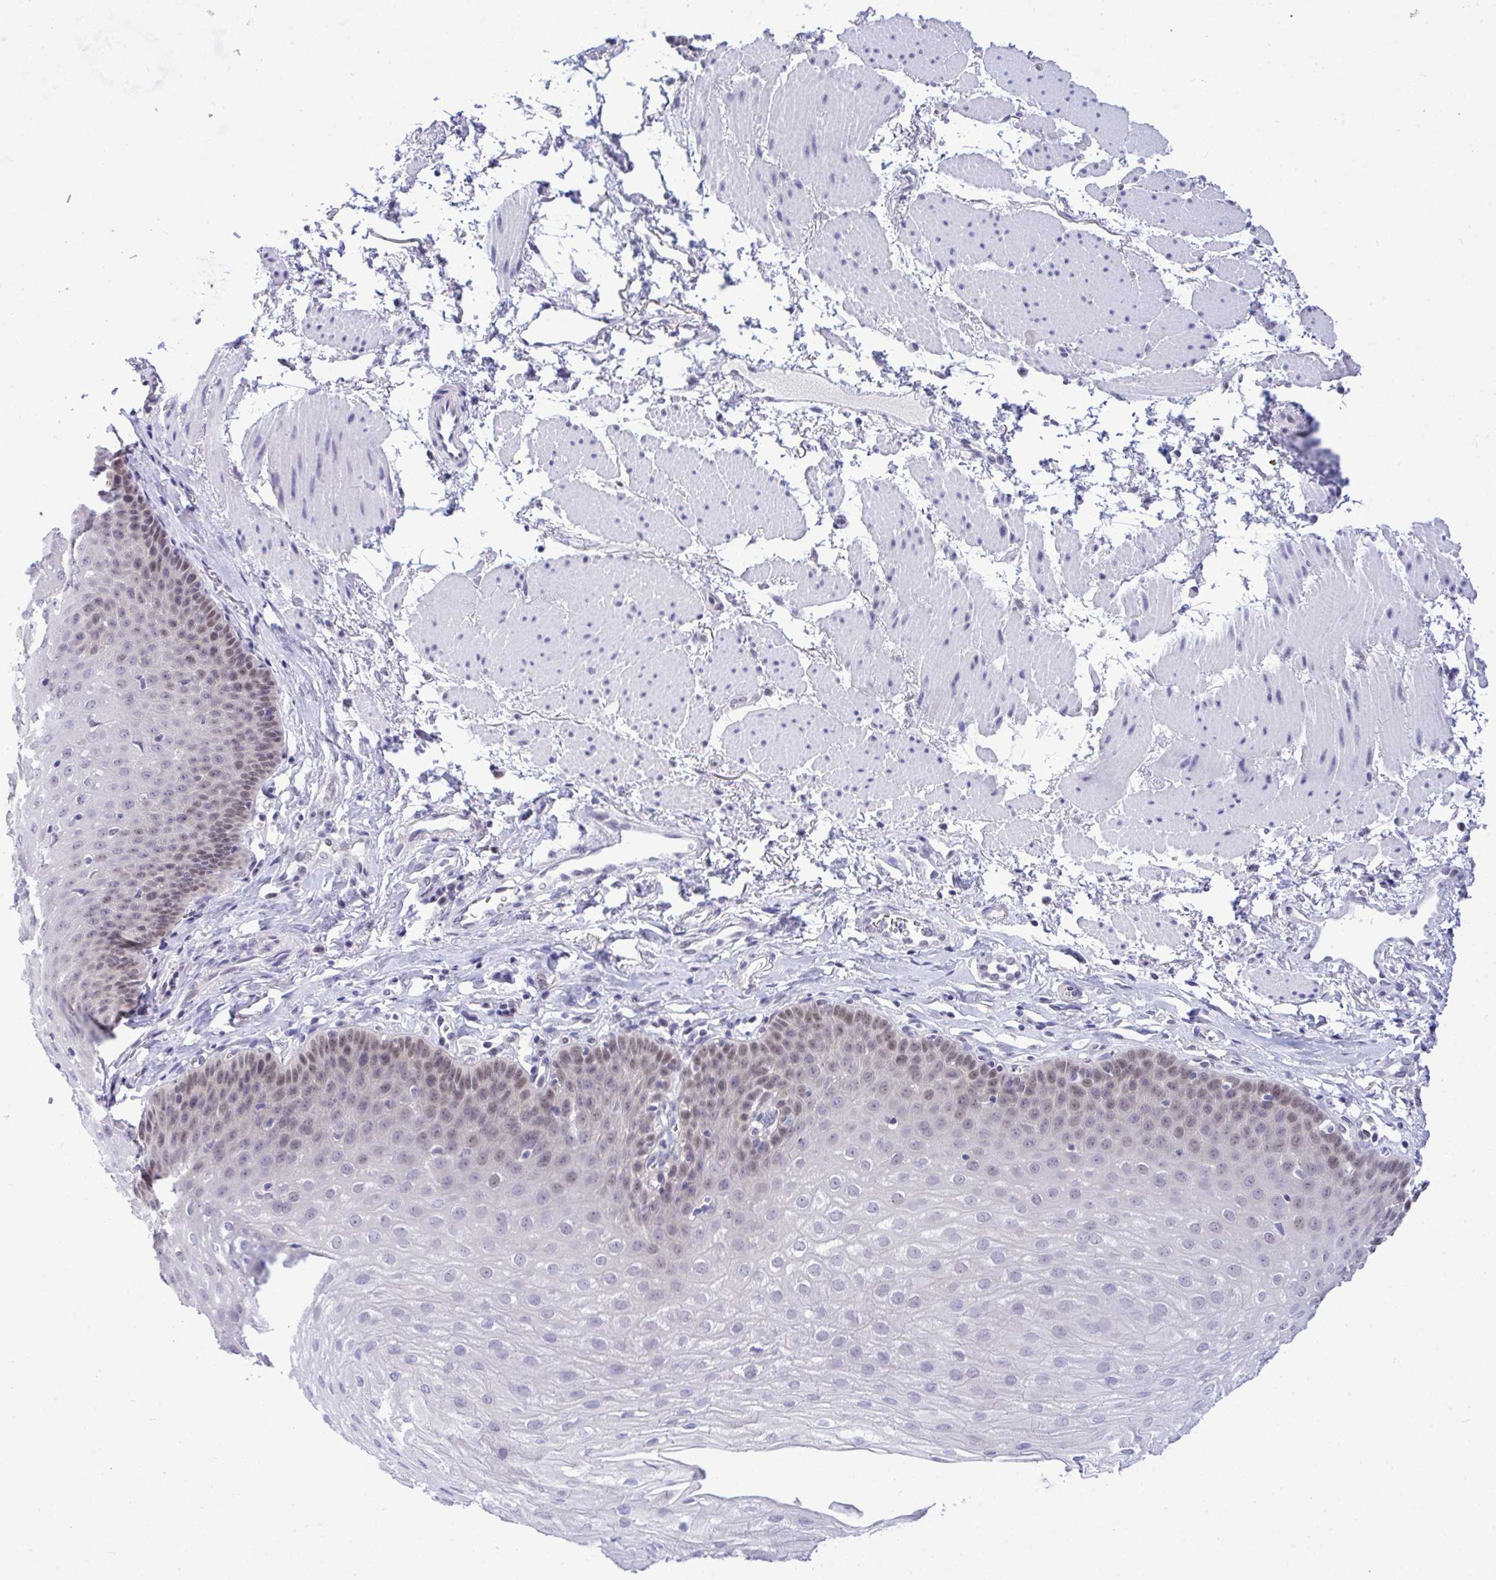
{"staining": {"intensity": "weak", "quantity": "25%-75%", "location": "nuclear"}, "tissue": "esophagus", "cell_type": "Squamous epithelial cells", "image_type": "normal", "snomed": [{"axis": "morphology", "description": "Normal tissue, NOS"}, {"axis": "topography", "description": "Esophagus"}], "caption": "The immunohistochemical stain highlights weak nuclear positivity in squamous epithelial cells of unremarkable esophagus. (DAB (3,3'-diaminobenzidine) IHC, brown staining for protein, blue staining for nuclei).", "gene": "THOP1", "patient": {"sex": "female", "age": 81}}